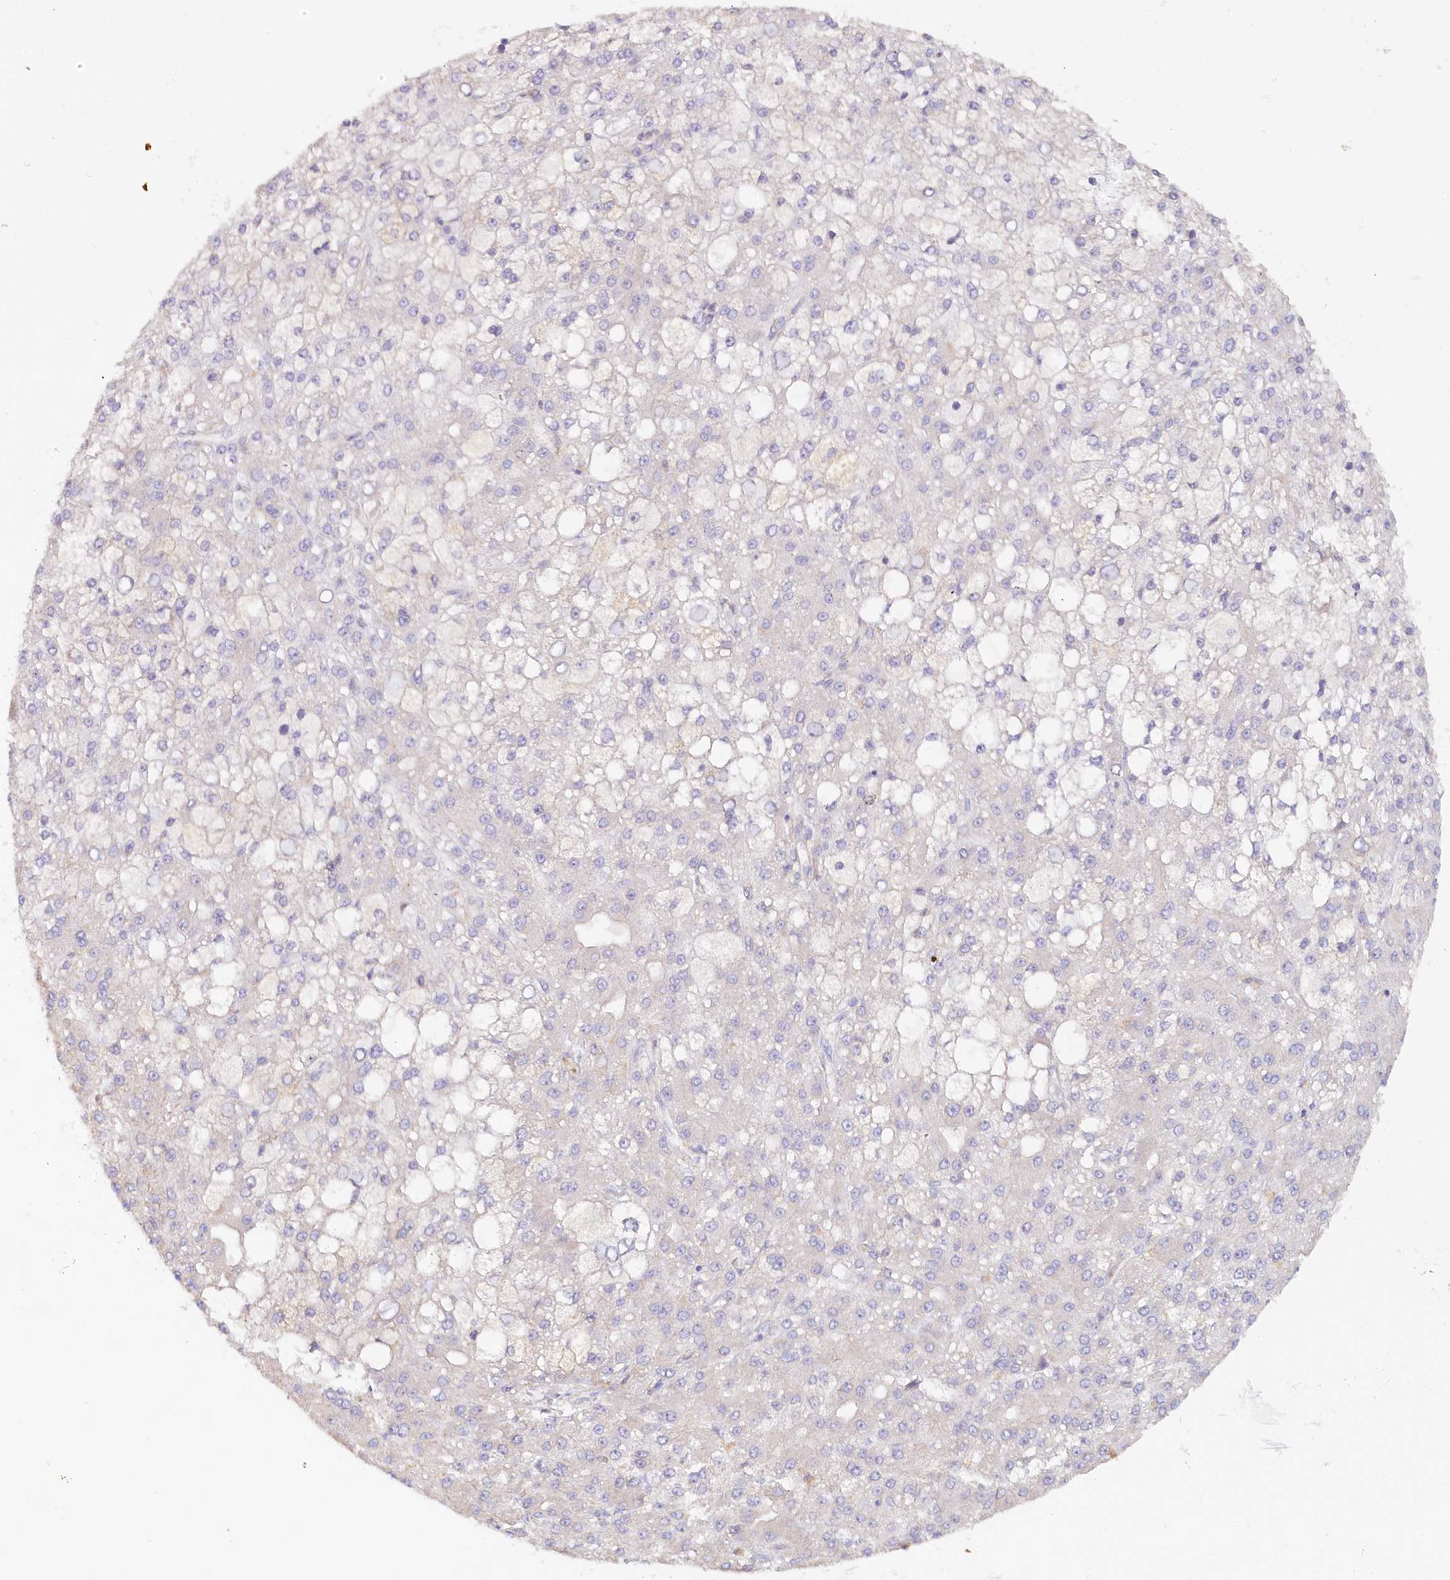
{"staining": {"intensity": "negative", "quantity": "none", "location": "none"}, "tissue": "liver cancer", "cell_type": "Tumor cells", "image_type": "cancer", "snomed": [{"axis": "morphology", "description": "Carcinoma, Hepatocellular, NOS"}, {"axis": "topography", "description": "Liver"}], "caption": "Protein analysis of liver cancer shows no significant staining in tumor cells.", "gene": "PAIP2", "patient": {"sex": "male", "age": 67}}